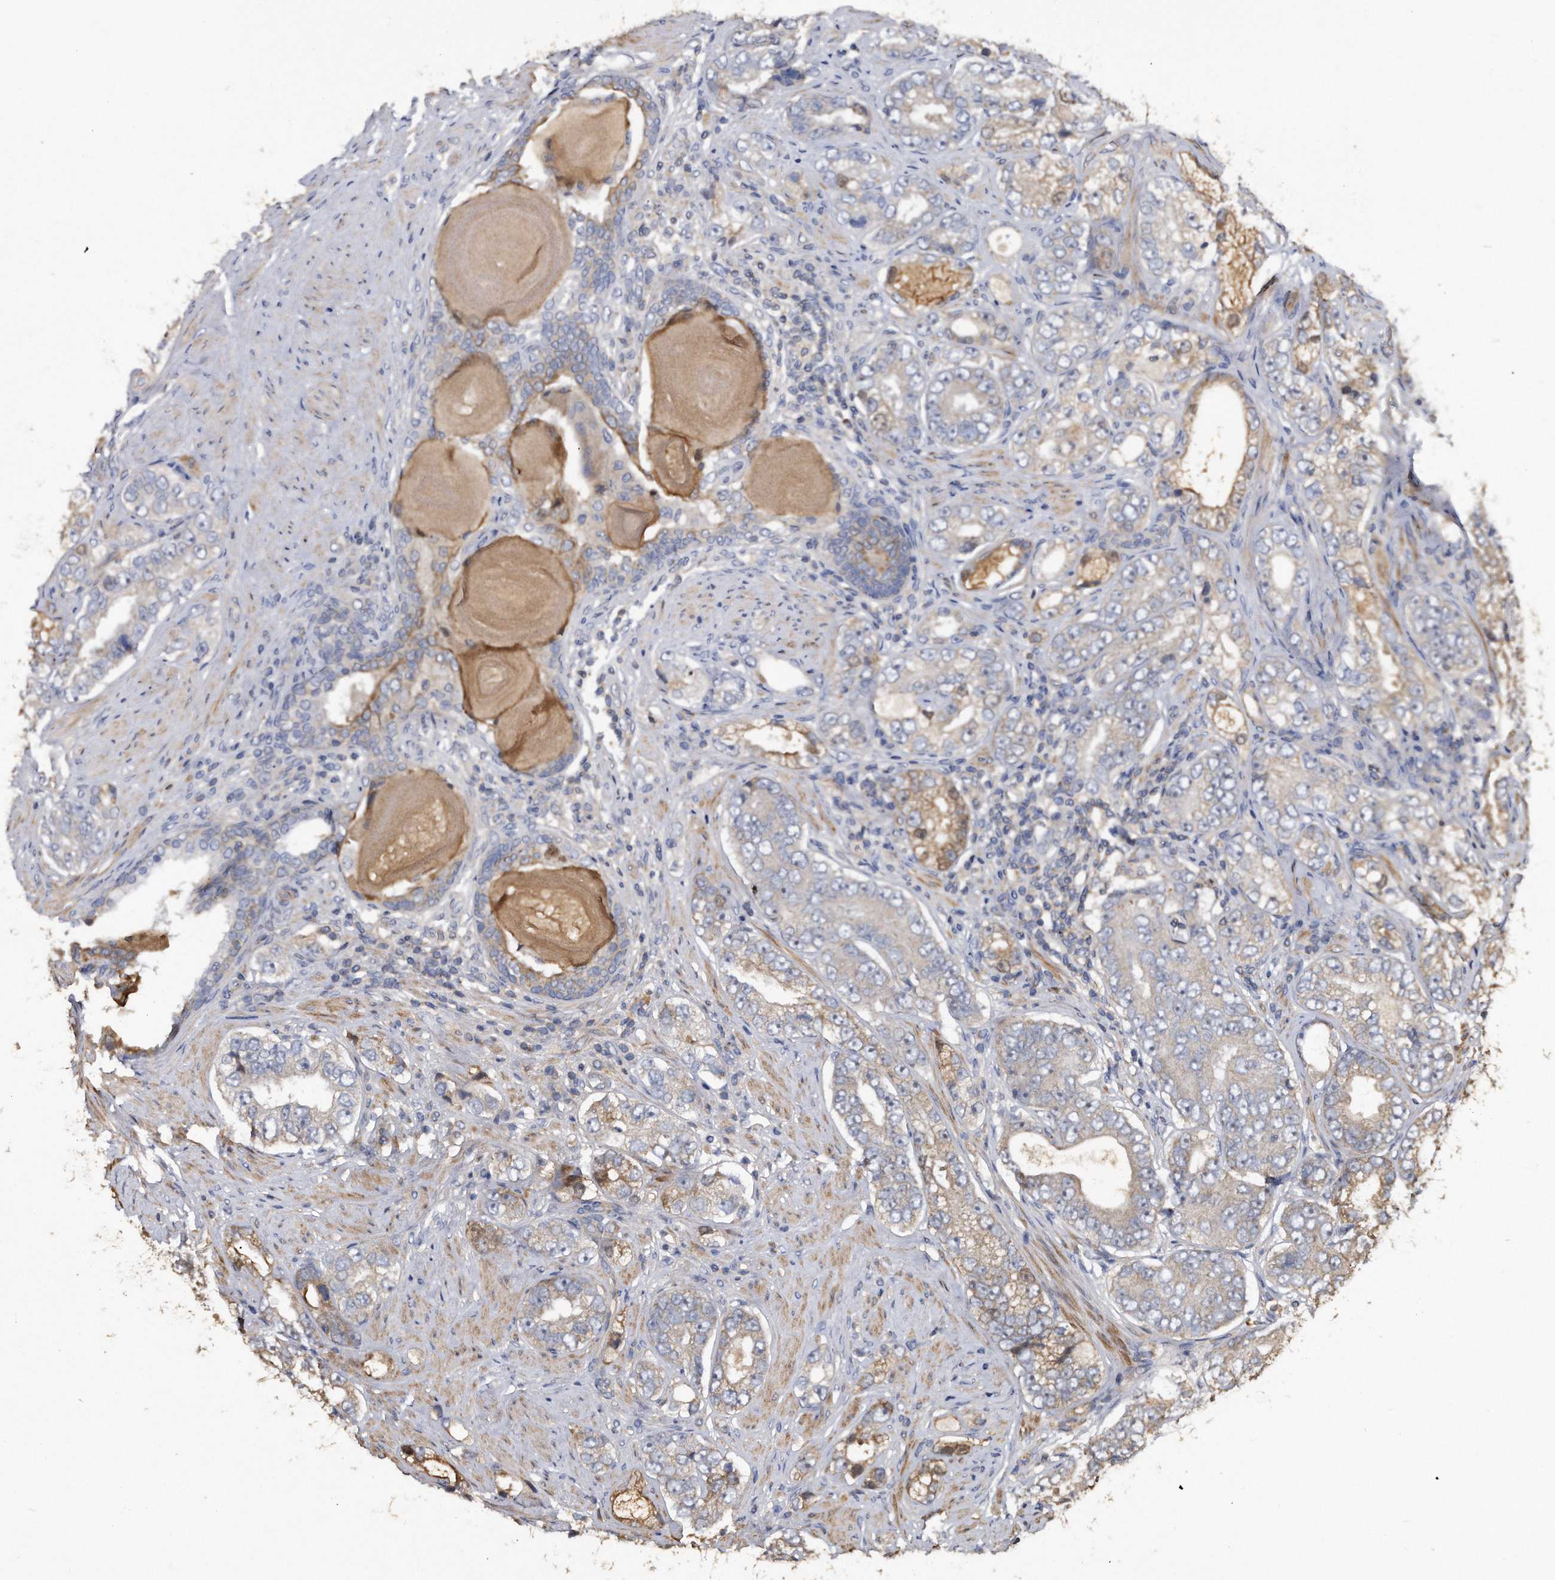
{"staining": {"intensity": "weak", "quantity": "25%-75%", "location": "cytoplasmic/membranous"}, "tissue": "prostate cancer", "cell_type": "Tumor cells", "image_type": "cancer", "snomed": [{"axis": "morphology", "description": "Adenocarcinoma, High grade"}, {"axis": "topography", "description": "Prostate"}], "caption": "Prostate cancer stained for a protein (brown) shows weak cytoplasmic/membranous positive positivity in about 25%-75% of tumor cells.", "gene": "KCND3", "patient": {"sex": "male", "age": 56}}